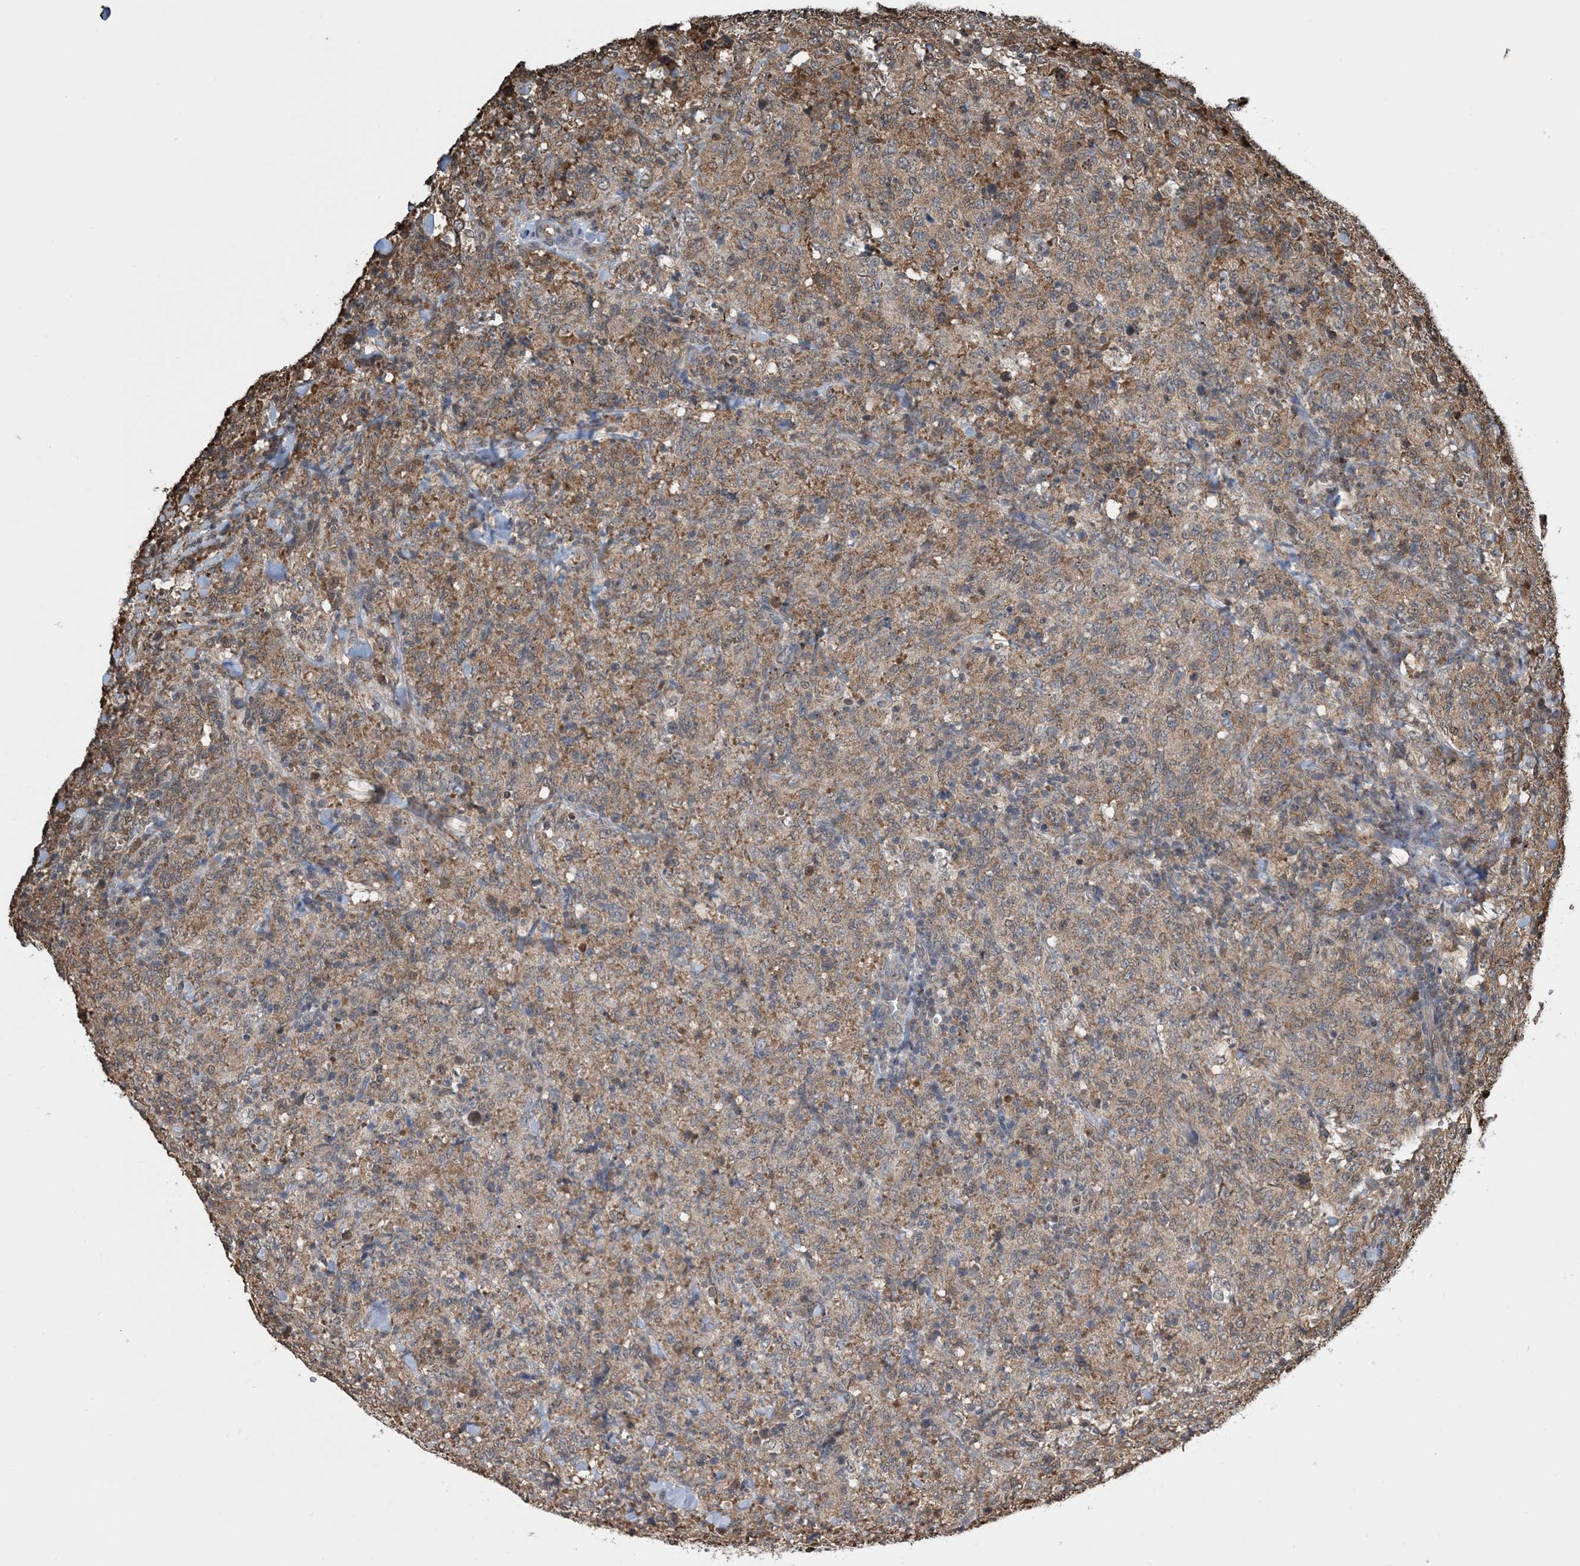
{"staining": {"intensity": "weak", "quantity": "25%-75%", "location": "cytoplasmic/membranous"}, "tissue": "lymphoma", "cell_type": "Tumor cells", "image_type": "cancer", "snomed": [{"axis": "morphology", "description": "Malignant lymphoma, non-Hodgkin's type, High grade"}, {"axis": "topography", "description": "Tonsil"}], "caption": "High-grade malignant lymphoma, non-Hodgkin's type tissue displays weak cytoplasmic/membranous positivity in about 25%-75% of tumor cells, visualized by immunohistochemistry.", "gene": "HSPA1A", "patient": {"sex": "female", "age": 36}}